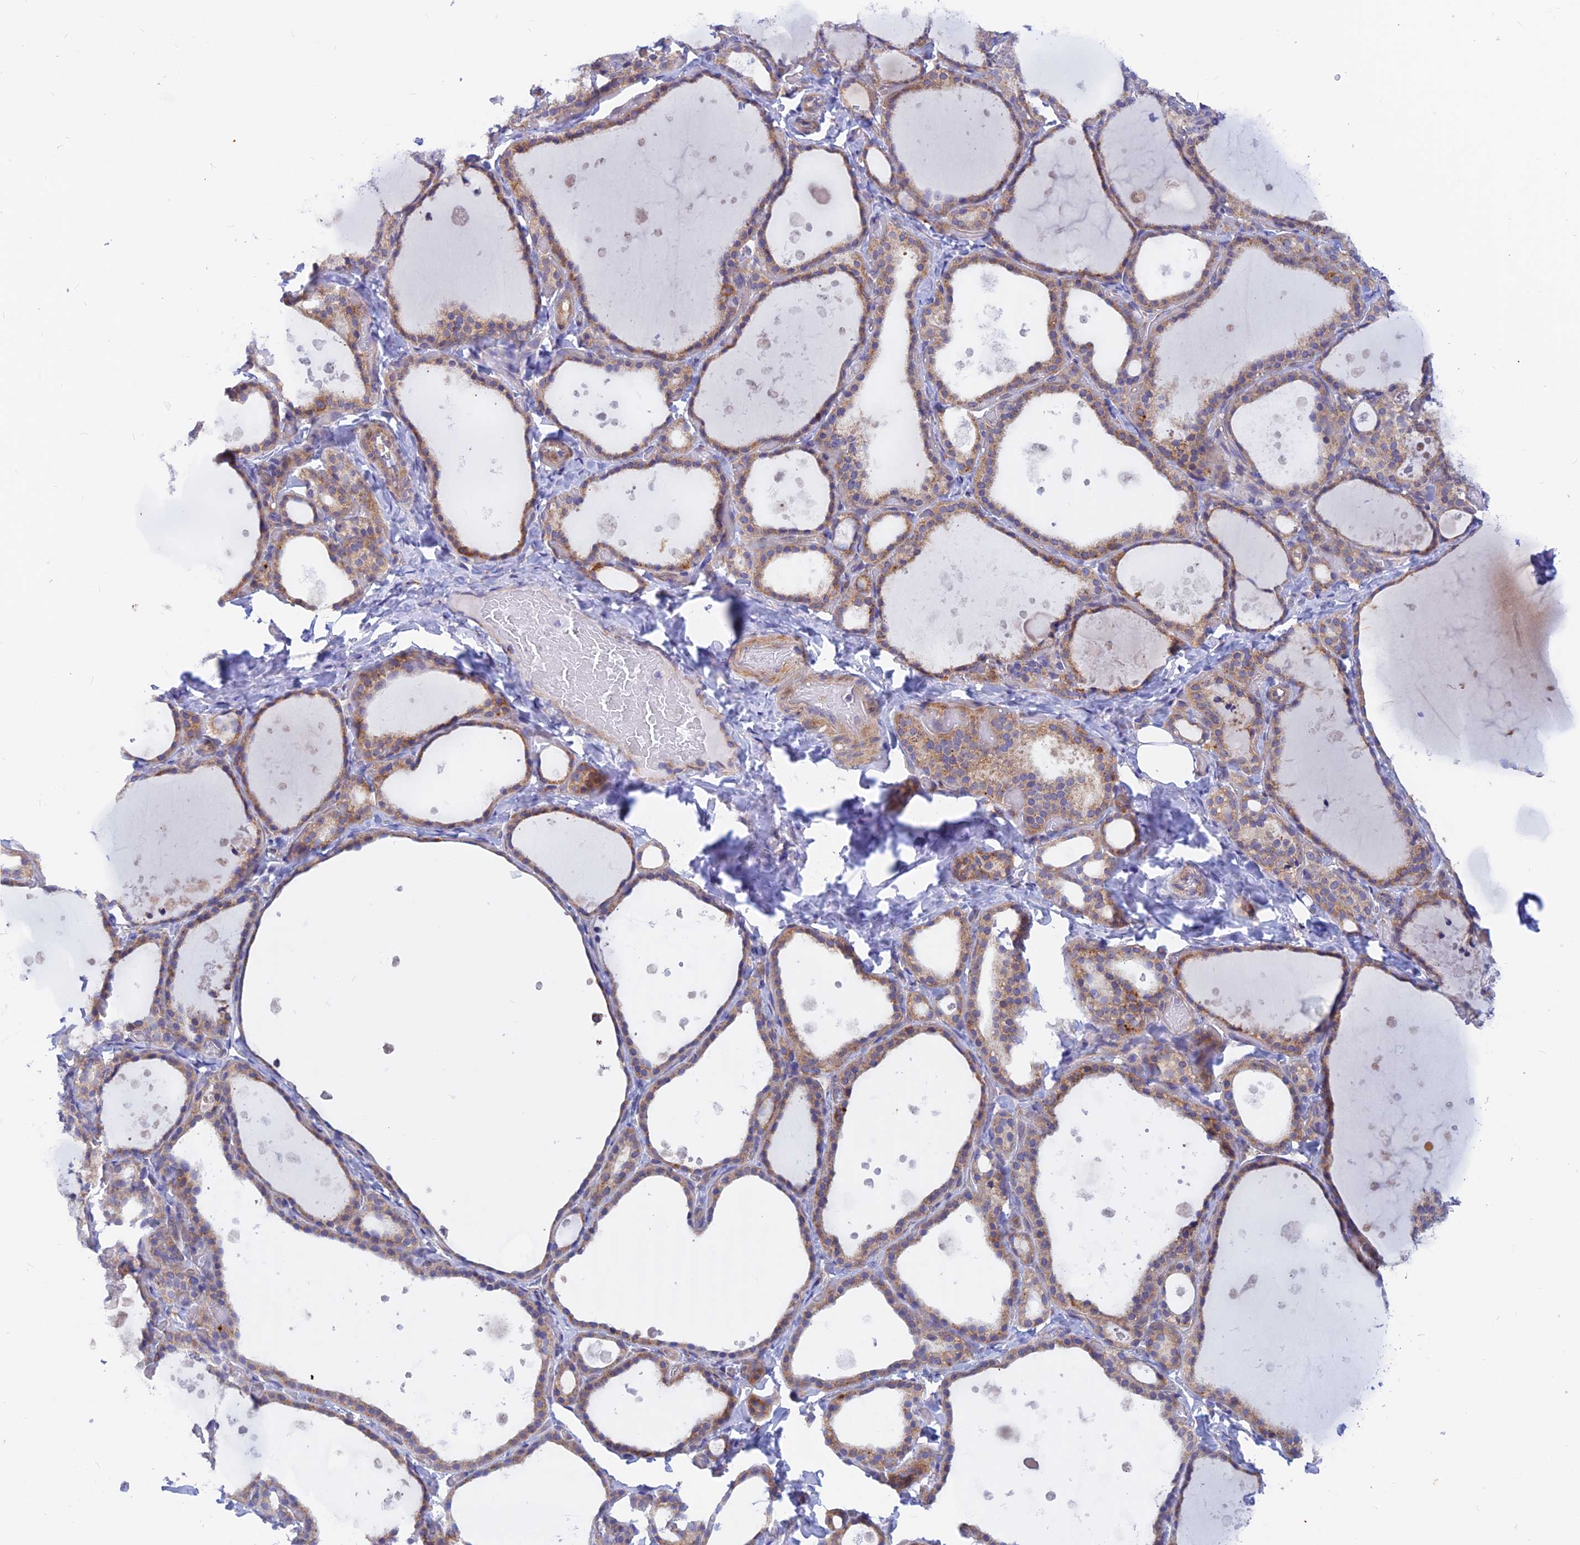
{"staining": {"intensity": "weak", "quantity": ">75%", "location": "cytoplasmic/membranous"}, "tissue": "thyroid gland", "cell_type": "Glandular cells", "image_type": "normal", "snomed": [{"axis": "morphology", "description": "Normal tissue, NOS"}, {"axis": "topography", "description": "Thyroid gland"}], "caption": "Protein positivity by immunohistochemistry reveals weak cytoplasmic/membranous positivity in approximately >75% of glandular cells in normal thyroid gland. Immunohistochemistry (ihc) stains the protein in brown and the nuclei are stained blue.", "gene": "DNAJC16", "patient": {"sex": "female", "age": 44}}